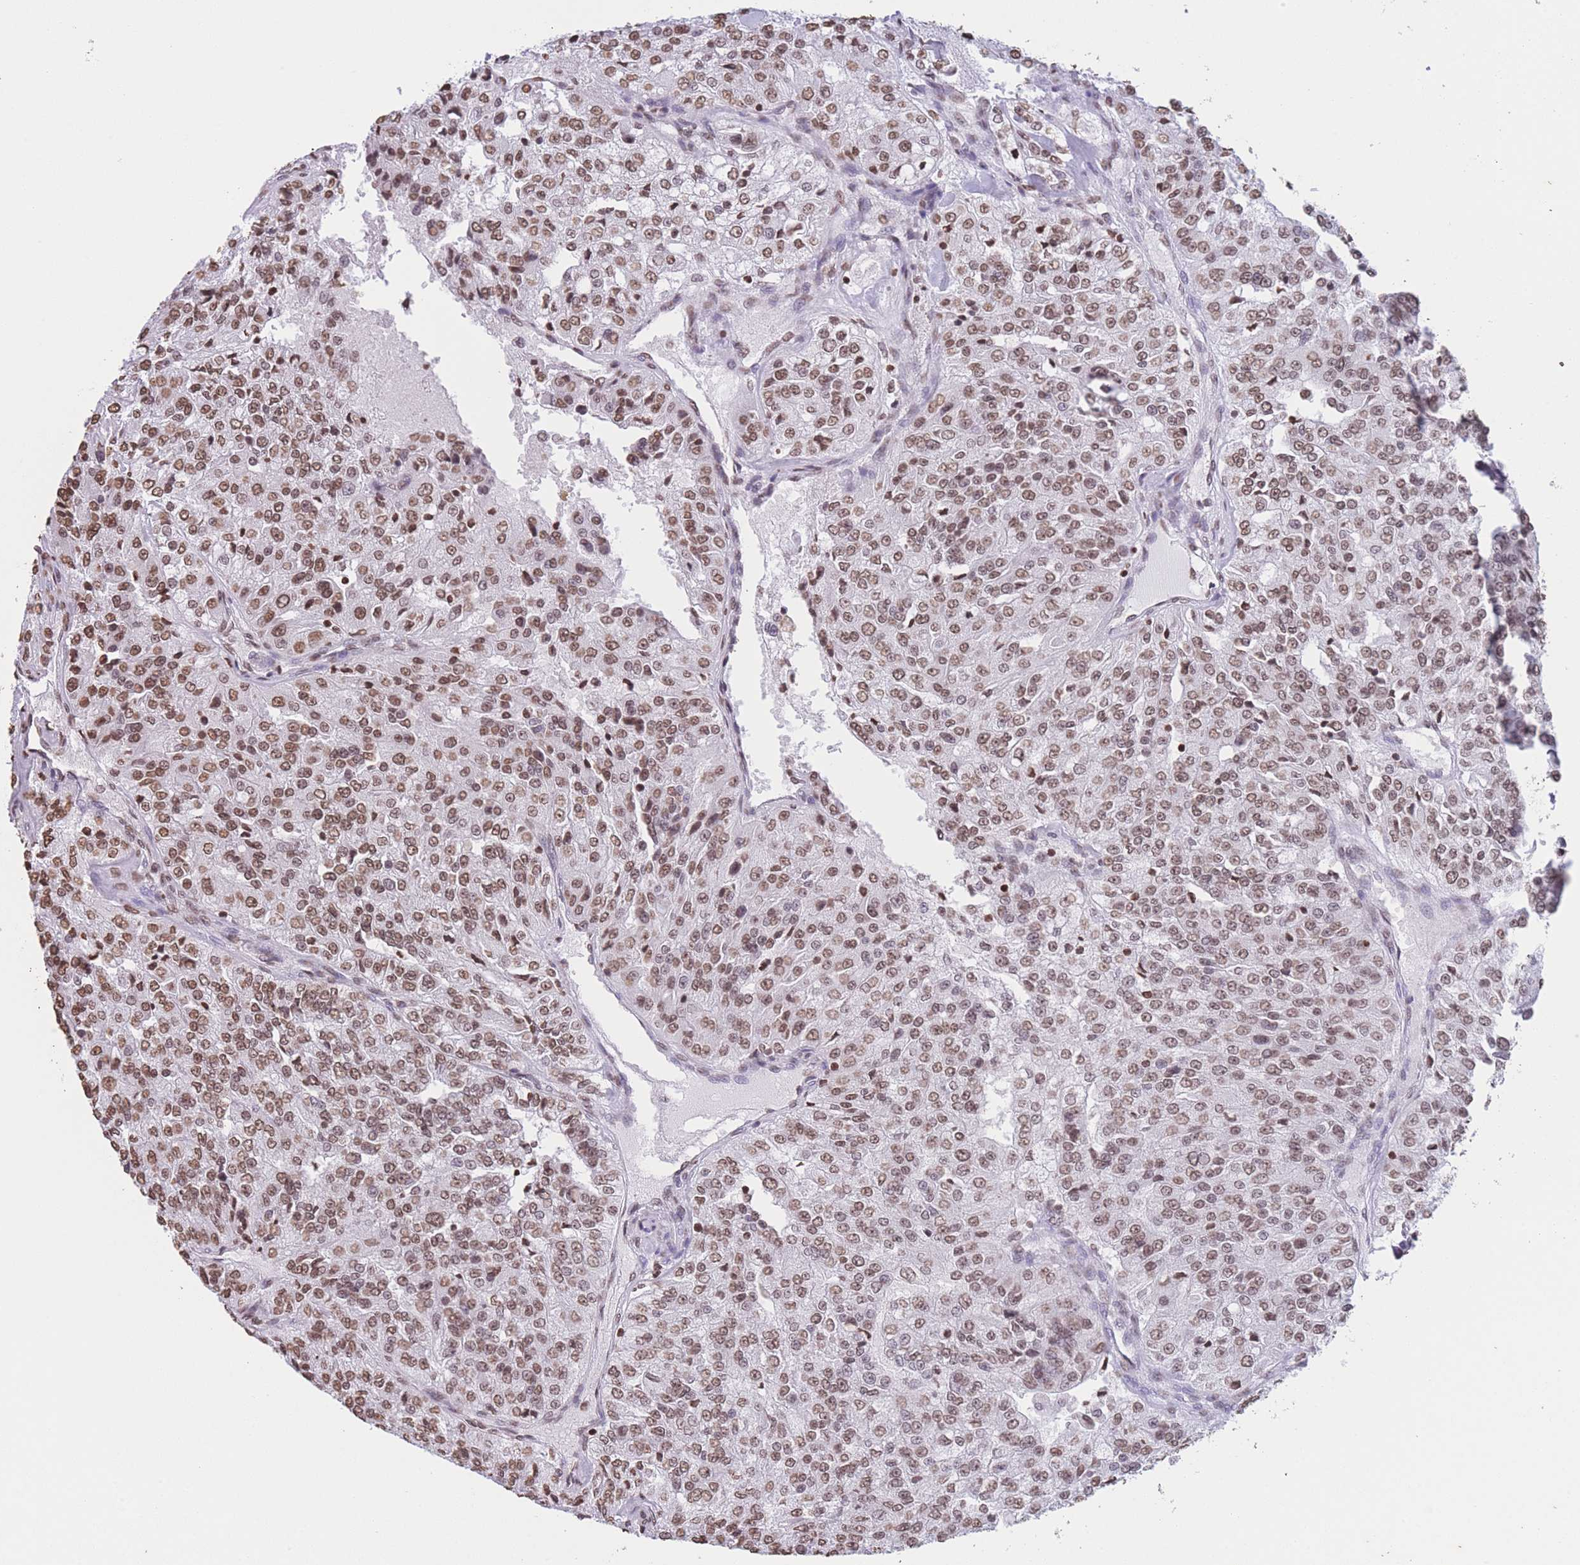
{"staining": {"intensity": "moderate", "quantity": ">75%", "location": "nuclear"}, "tissue": "renal cancer", "cell_type": "Tumor cells", "image_type": "cancer", "snomed": [{"axis": "morphology", "description": "Adenocarcinoma, NOS"}, {"axis": "topography", "description": "Kidney"}], "caption": "Immunohistochemistry (IHC) histopathology image of neoplastic tissue: renal cancer (adenocarcinoma) stained using IHC exhibits medium levels of moderate protein expression localized specifically in the nuclear of tumor cells, appearing as a nuclear brown color.", "gene": "H2BC11", "patient": {"sex": "female", "age": 63}}